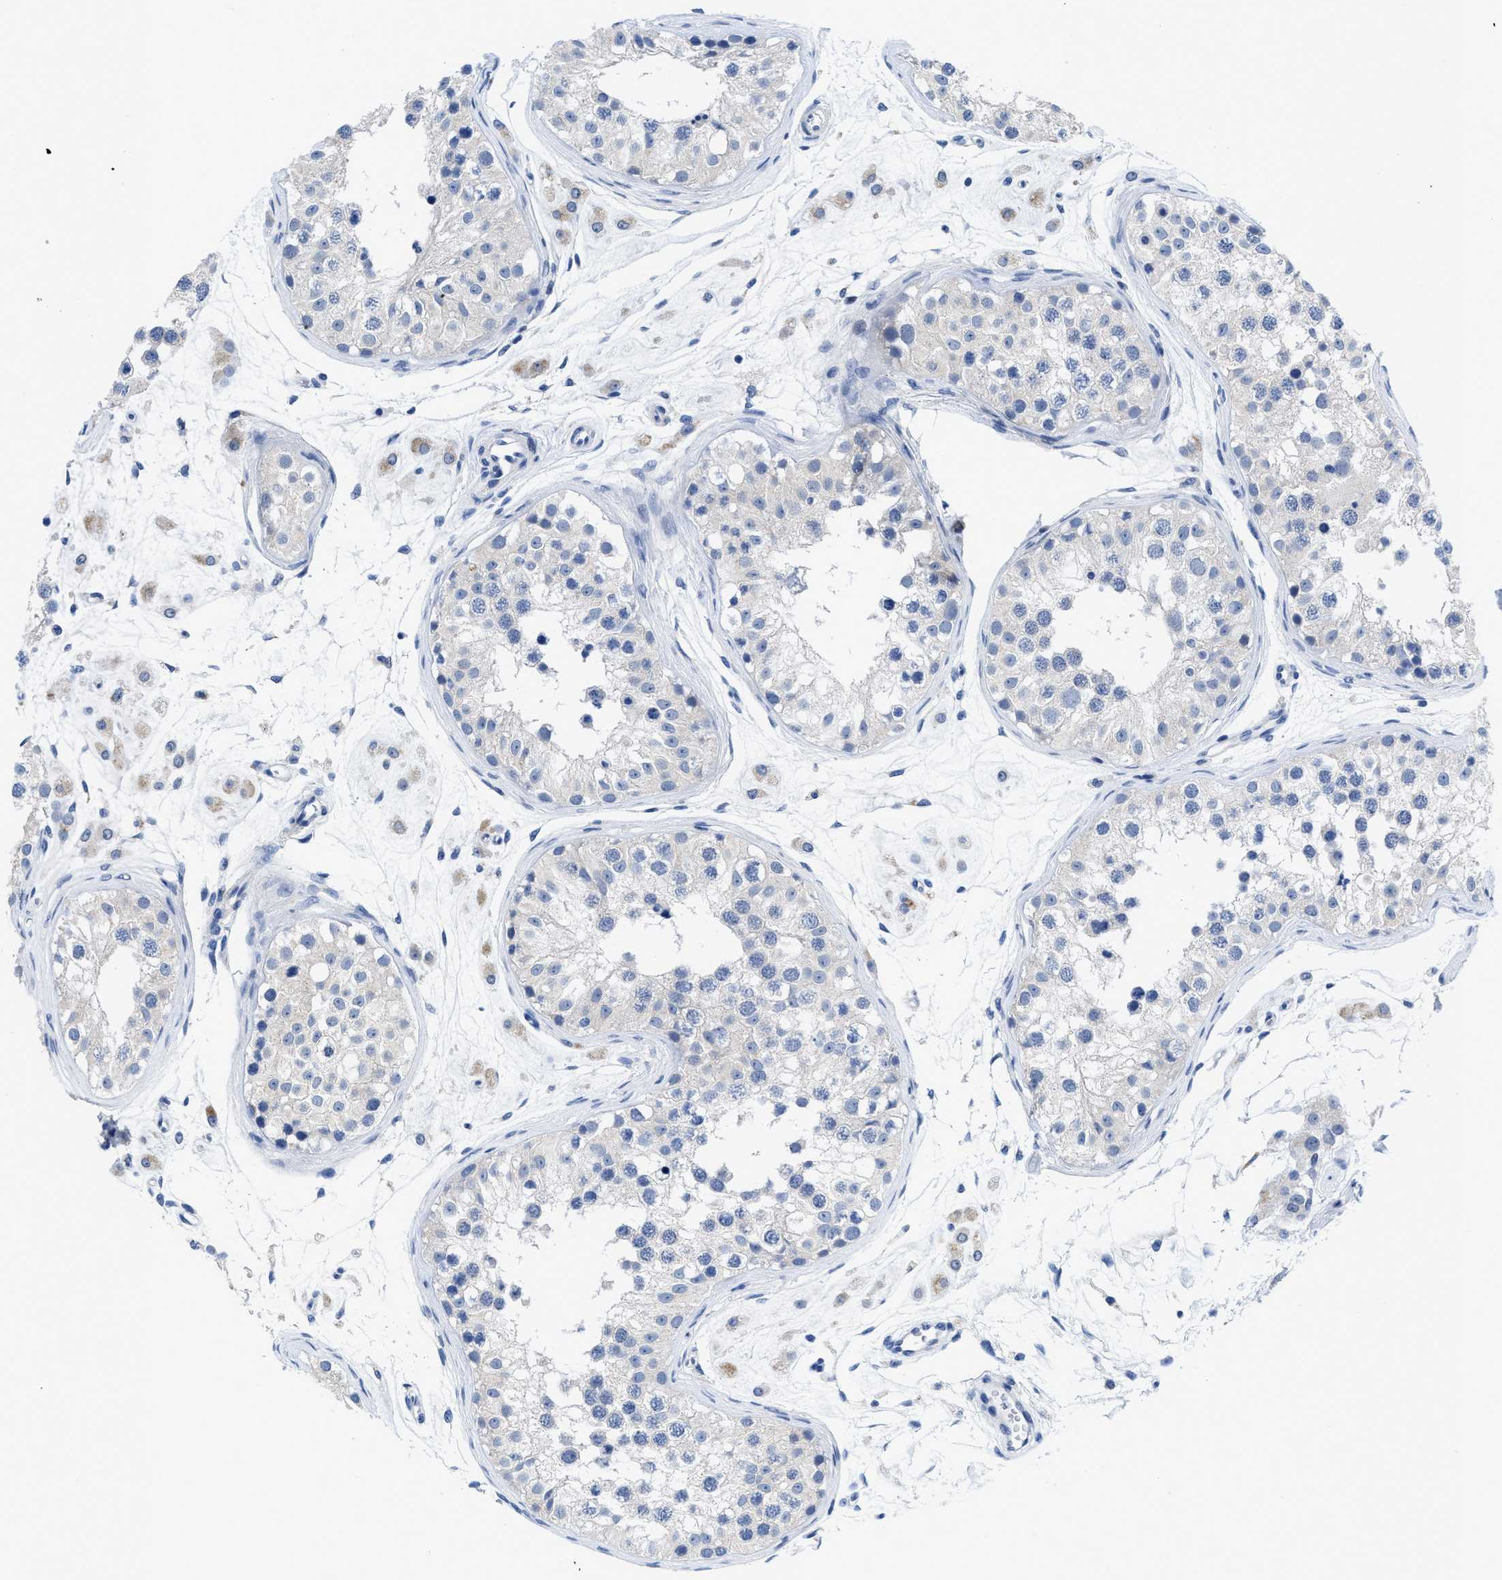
{"staining": {"intensity": "weak", "quantity": "<25%", "location": "cytoplasmic/membranous"}, "tissue": "testis", "cell_type": "Cells in seminiferous ducts", "image_type": "normal", "snomed": [{"axis": "morphology", "description": "Normal tissue, NOS"}, {"axis": "morphology", "description": "Adenocarcinoma, metastatic, NOS"}, {"axis": "topography", "description": "Testis"}], "caption": "Testis was stained to show a protein in brown. There is no significant expression in cells in seminiferous ducts. Brightfield microscopy of immunohistochemistry (IHC) stained with DAB (brown) and hematoxylin (blue), captured at high magnification.", "gene": "PYY", "patient": {"sex": "male", "age": 26}}